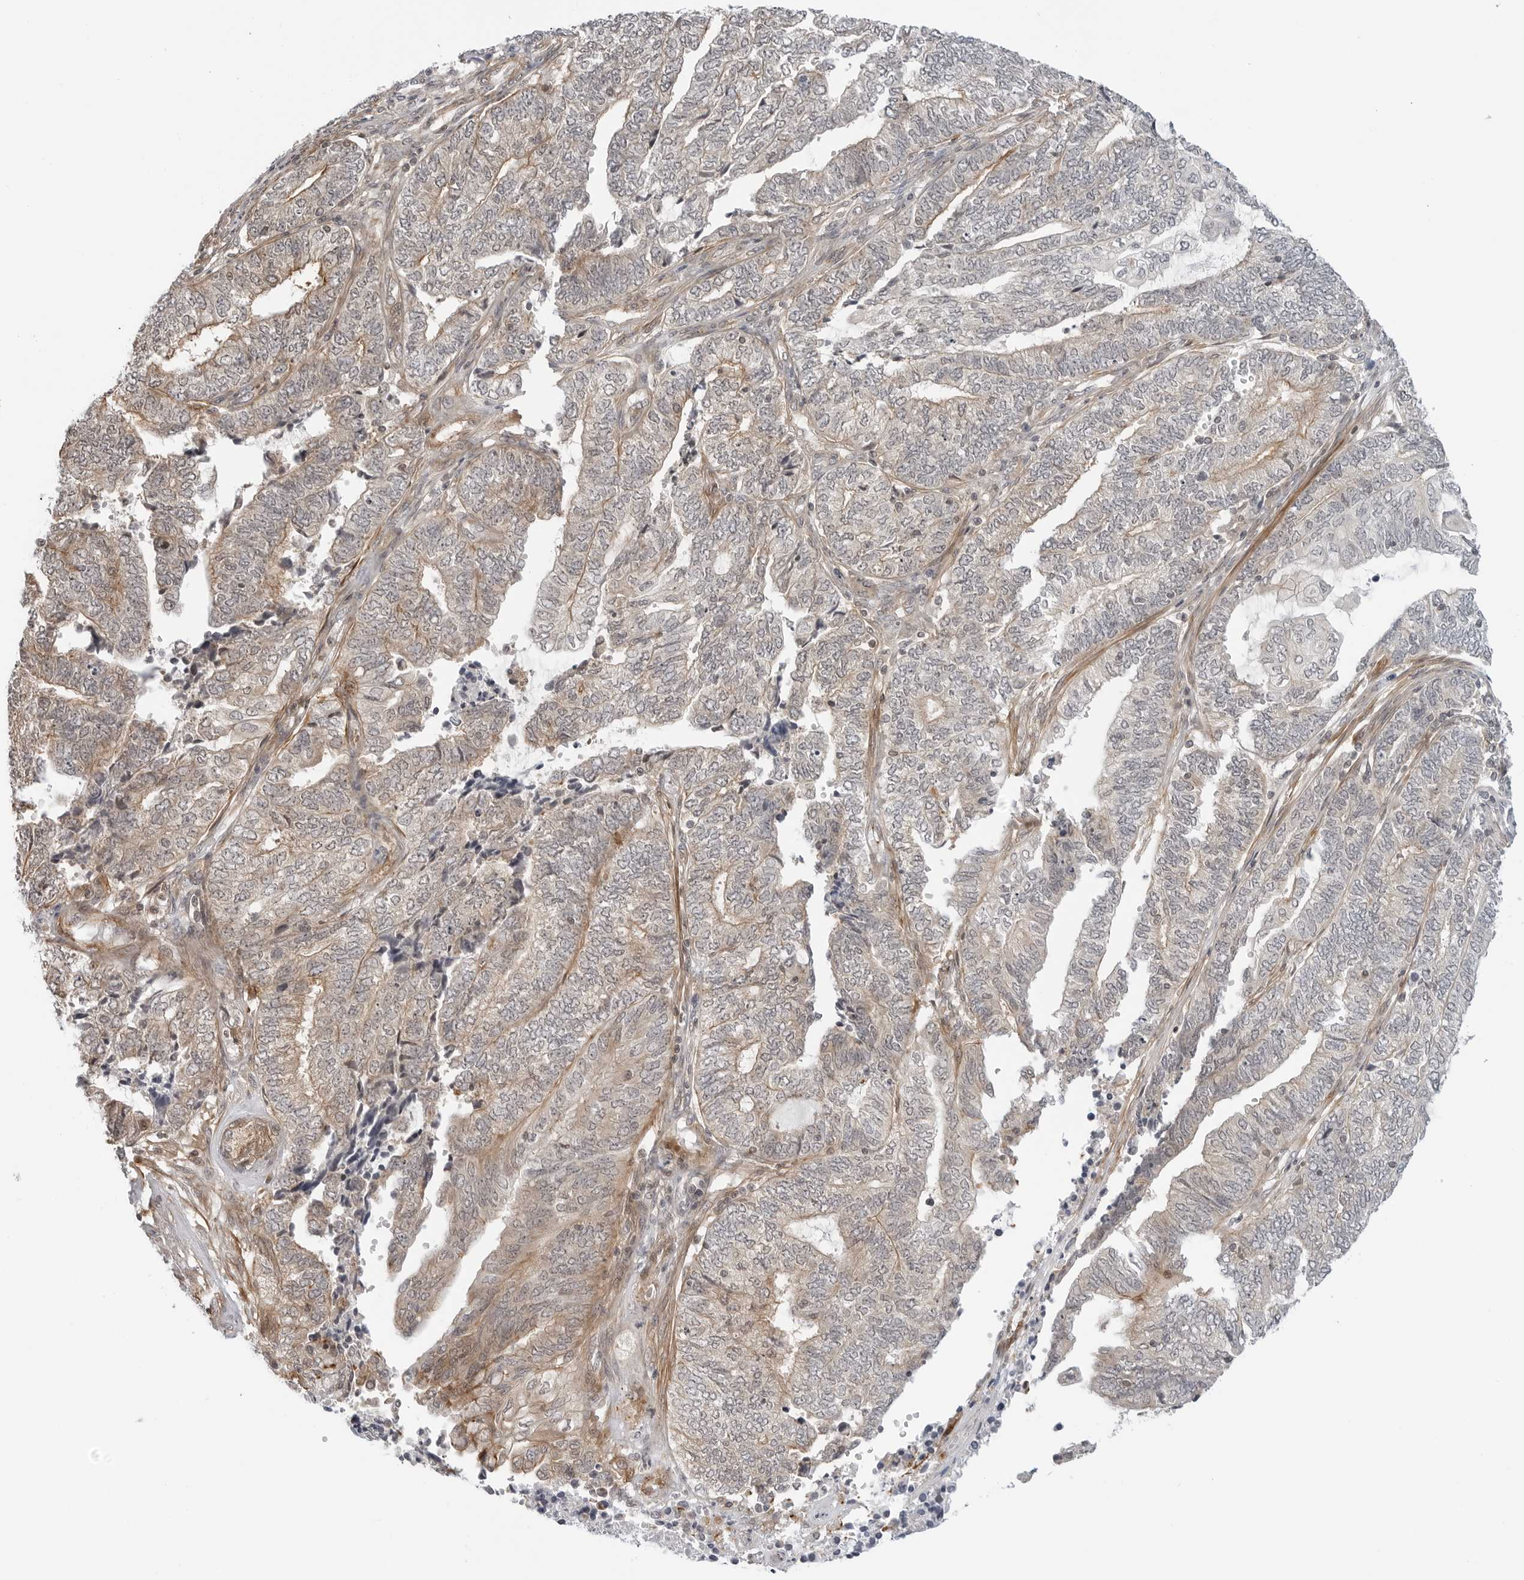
{"staining": {"intensity": "weak", "quantity": "25%-75%", "location": "cytoplasmic/membranous"}, "tissue": "endometrial cancer", "cell_type": "Tumor cells", "image_type": "cancer", "snomed": [{"axis": "morphology", "description": "Adenocarcinoma, NOS"}, {"axis": "topography", "description": "Uterus"}, {"axis": "topography", "description": "Endometrium"}], "caption": "Adenocarcinoma (endometrial) was stained to show a protein in brown. There is low levels of weak cytoplasmic/membranous positivity in approximately 25%-75% of tumor cells.", "gene": "STXBP3", "patient": {"sex": "female", "age": 70}}